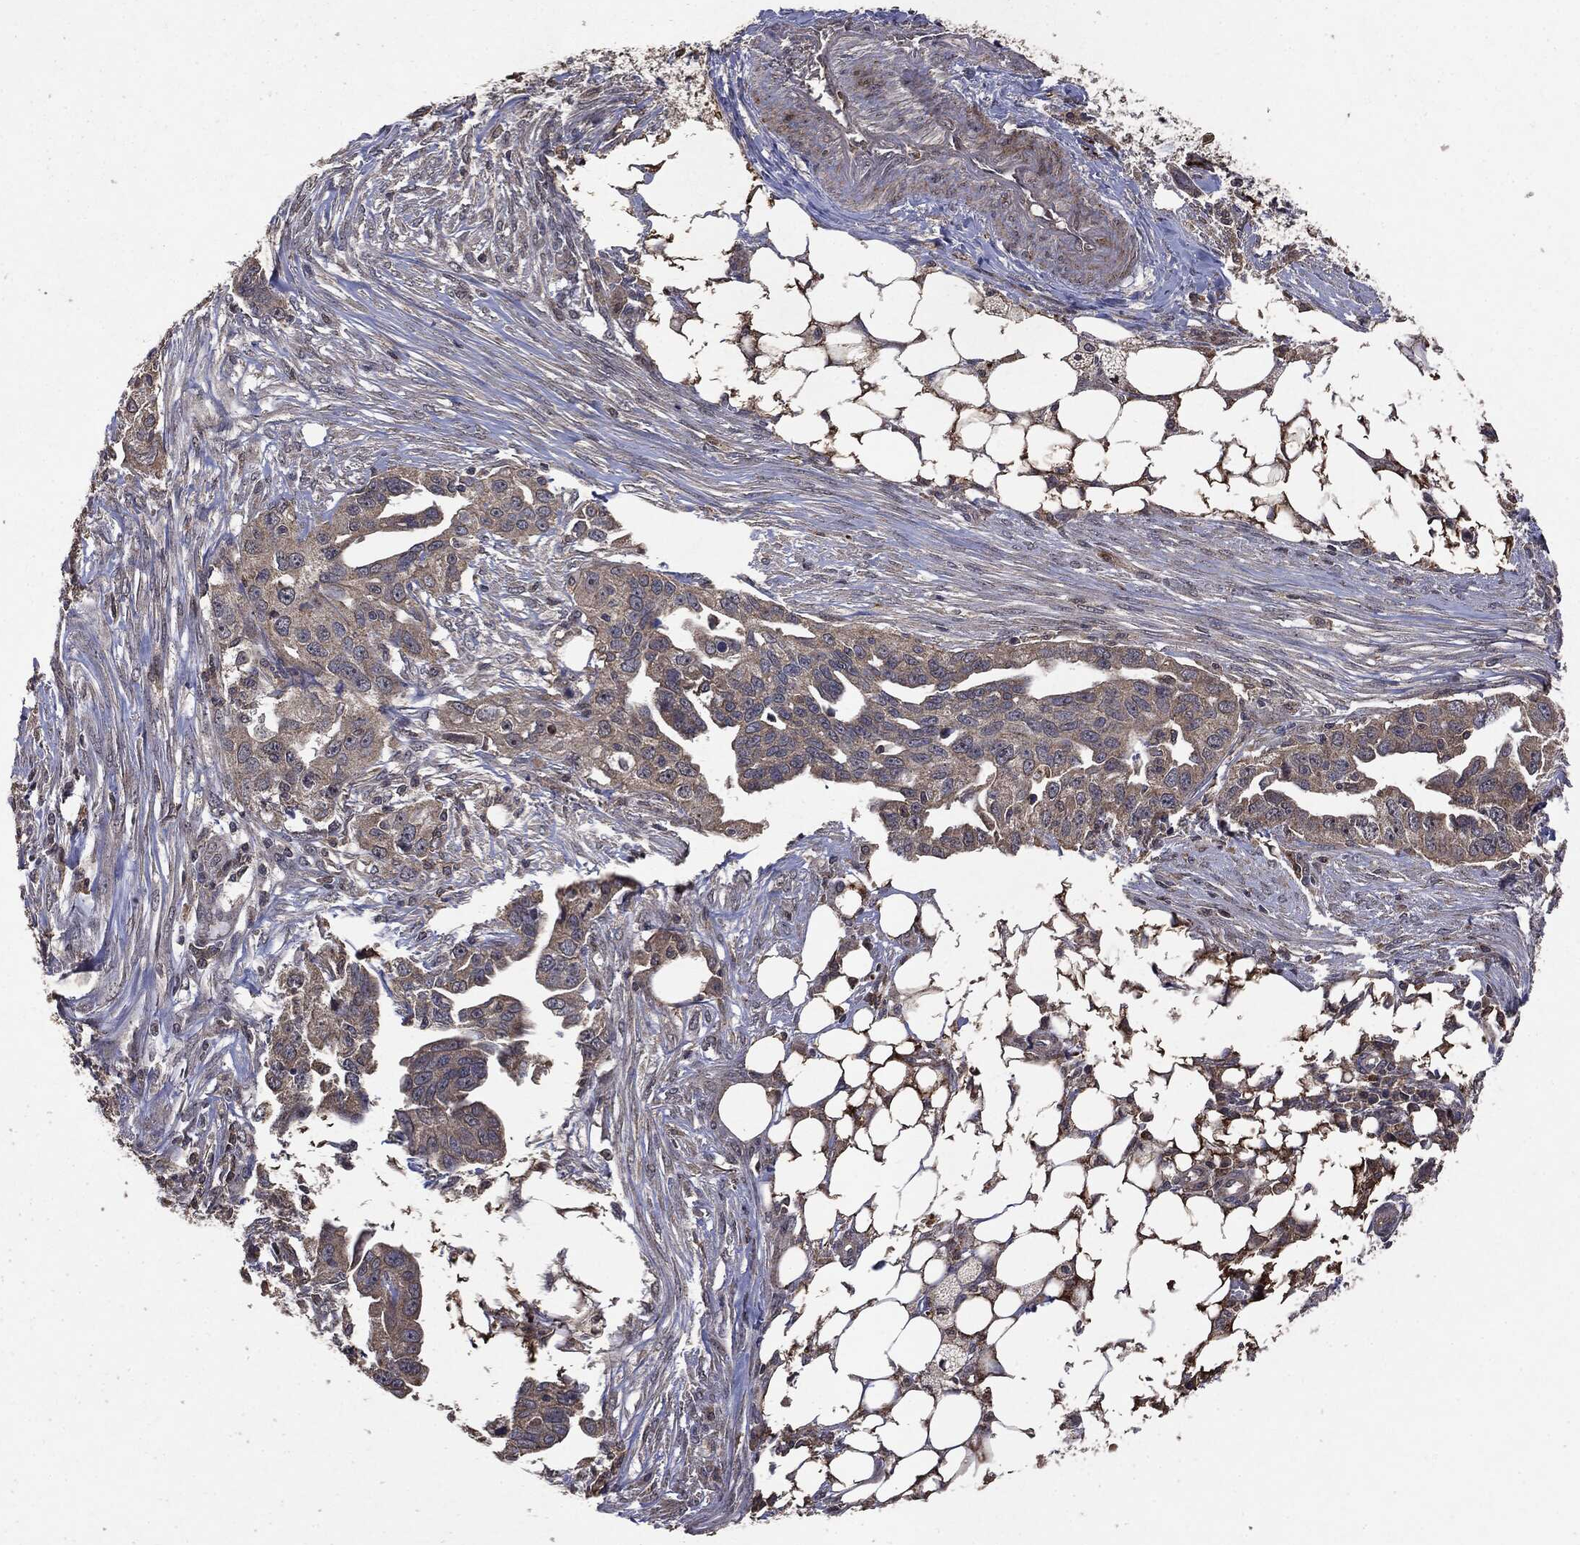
{"staining": {"intensity": "weak", "quantity": "<25%", "location": "cytoplasmic/membranous"}, "tissue": "ovarian cancer", "cell_type": "Tumor cells", "image_type": "cancer", "snomed": [{"axis": "morphology", "description": "Carcinoma, endometroid"}, {"axis": "morphology", "description": "Cystadenocarcinoma, serous, NOS"}, {"axis": "topography", "description": "Ovary"}], "caption": "The micrograph shows no staining of tumor cells in serous cystadenocarcinoma (ovarian).", "gene": "PTEN", "patient": {"sex": "female", "age": 45}}